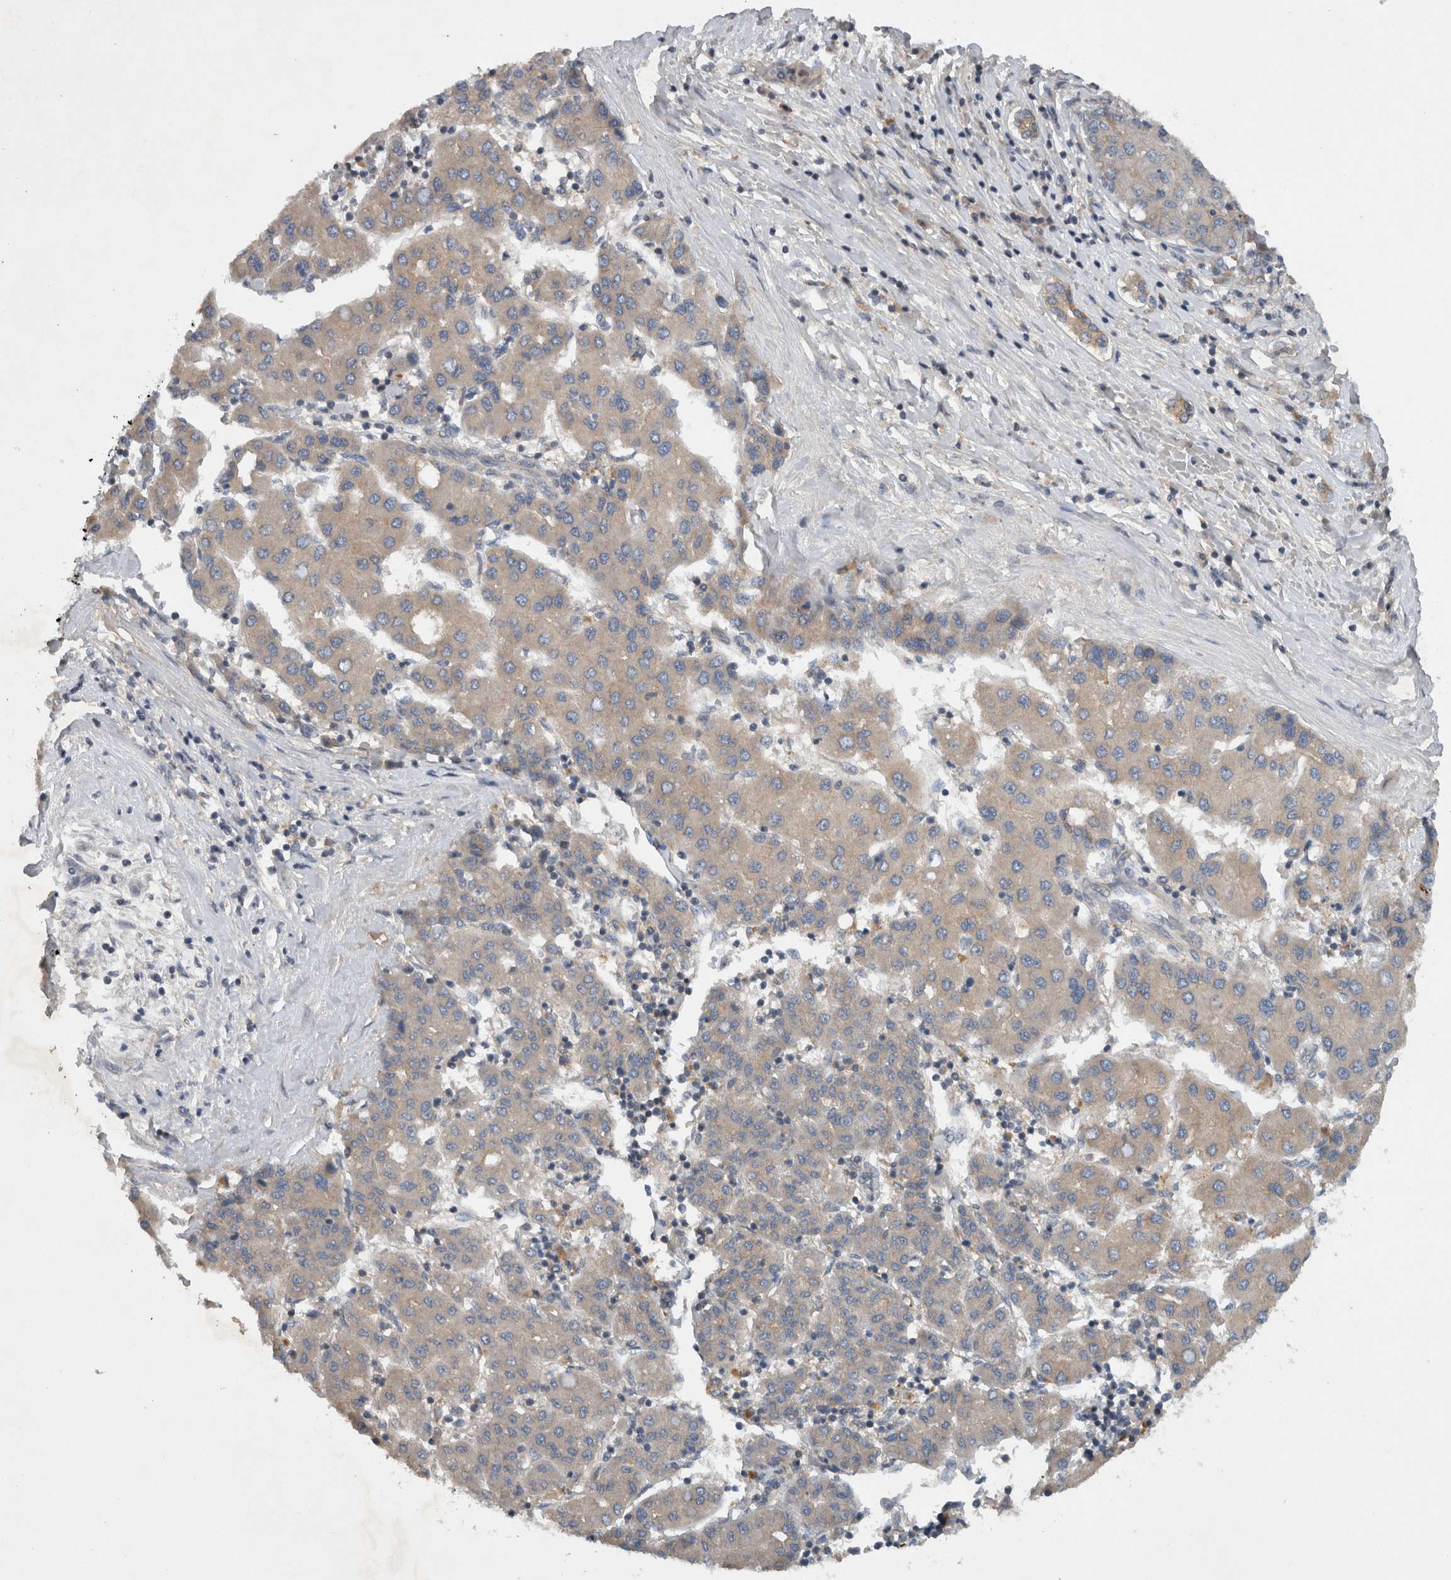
{"staining": {"intensity": "negative", "quantity": "none", "location": "none"}, "tissue": "liver cancer", "cell_type": "Tumor cells", "image_type": "cancer", "snomed": [{"axis": "morphology", "description": "Carcinoma, Hepatocellular, NOS"}, {"axis": "topography", "description": "Liver"}], "caption": "Liver cancer (hepatocellular carcinoma) stained for a protein using immunohistochemistry exhibits no positivity tumor cells.", "gene": "SCARA5", "patient": {"sex": "male", "age": 65}}